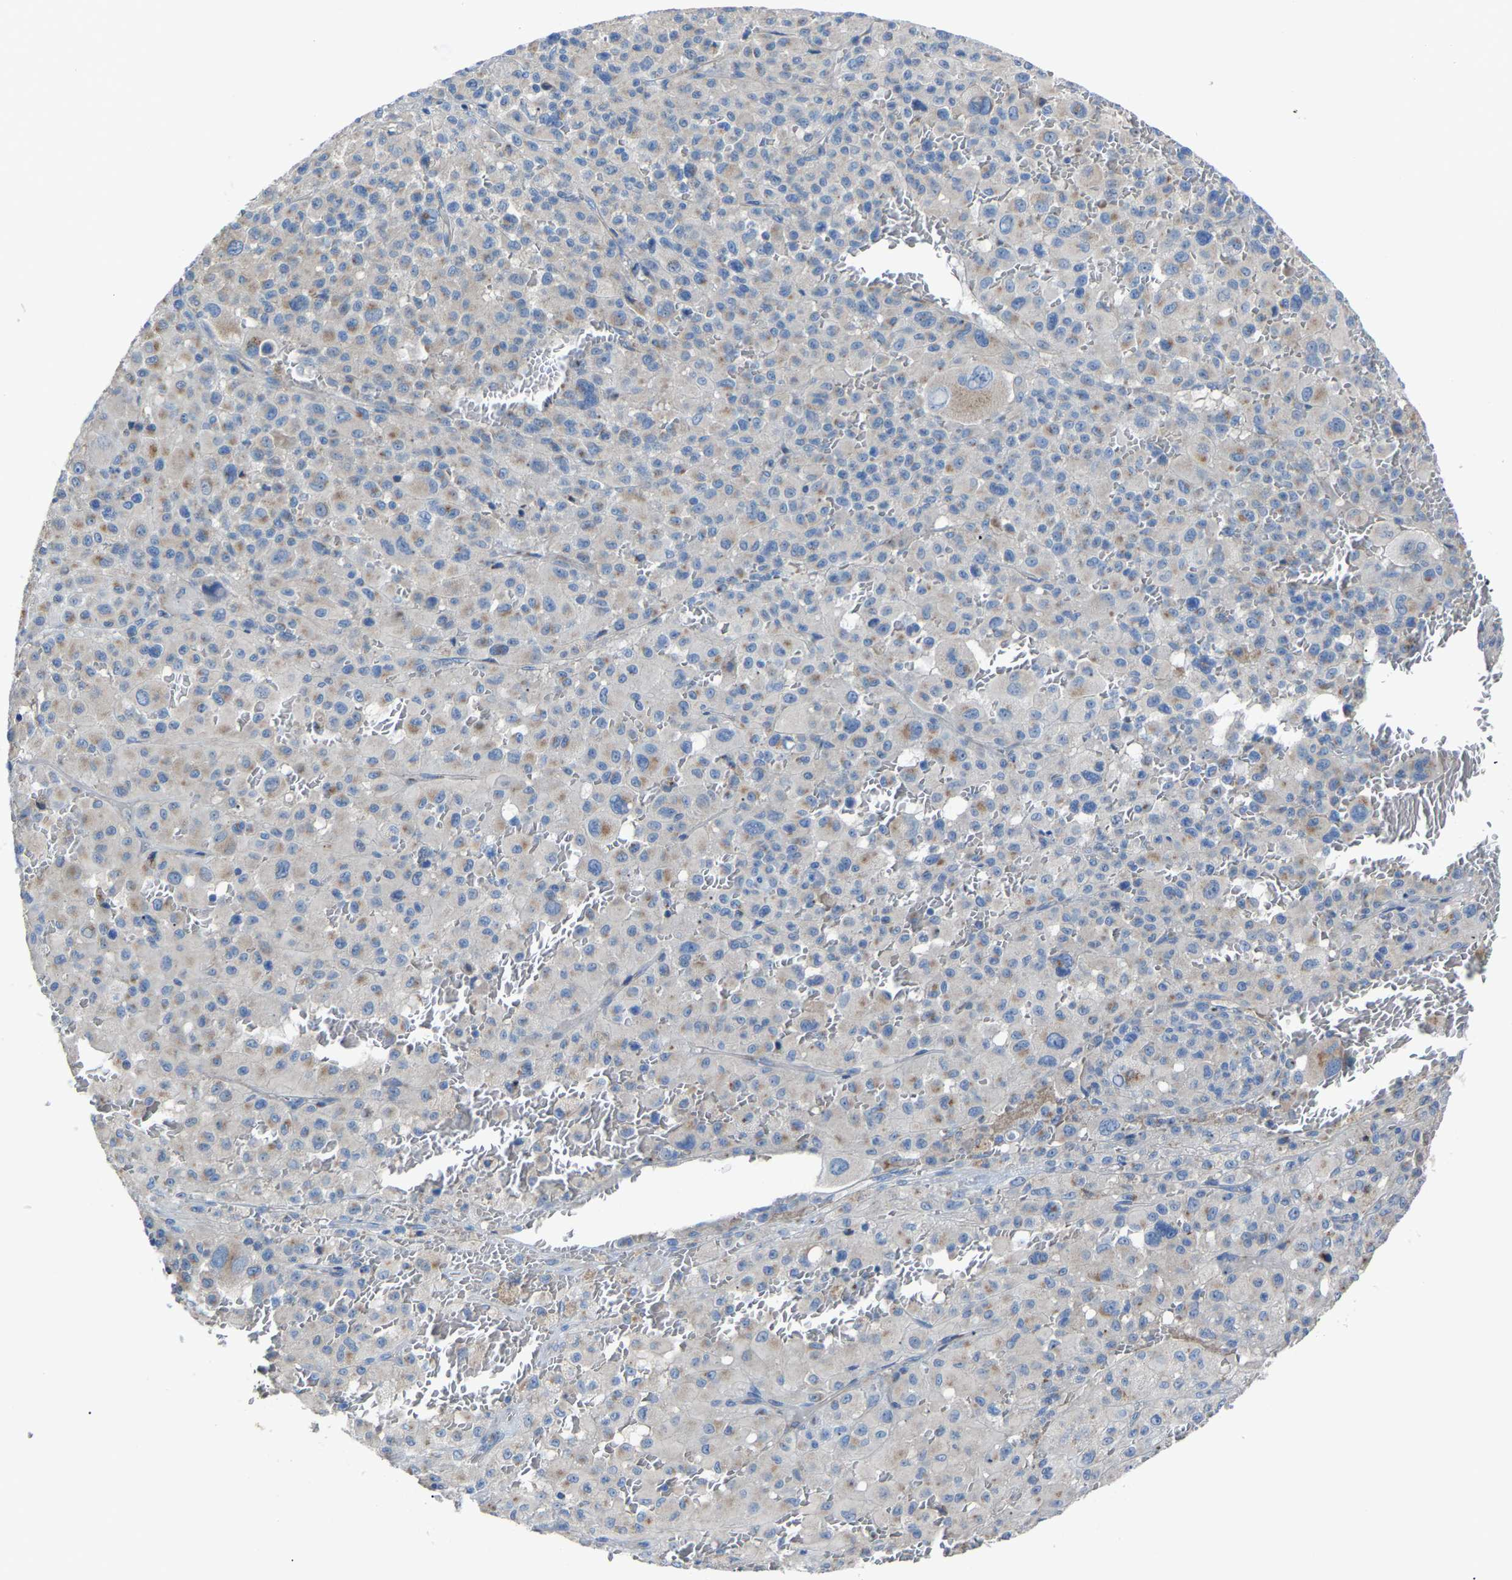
{"staining": {"intensity": "weak", "quantity": "25%-75%", "location": "cytoplasmic/membranous"}, "tissue": "melanoma", "cell_type": "Tumor cells", "image_type": "cancer", "snomed": [{"axis": "morphology", "description": "Malignant melanoma, Metastatic site"}, {"axis": "topography", "description": "Skin"}], "caption": "The image shows staining of malignant melanoma (metastatic site), revealing weak cytoplasmic/membranous protein expression (brown color) within tumor cells.", "gene": "CANT1", "patient": {"sex": "female", "age": 74}}